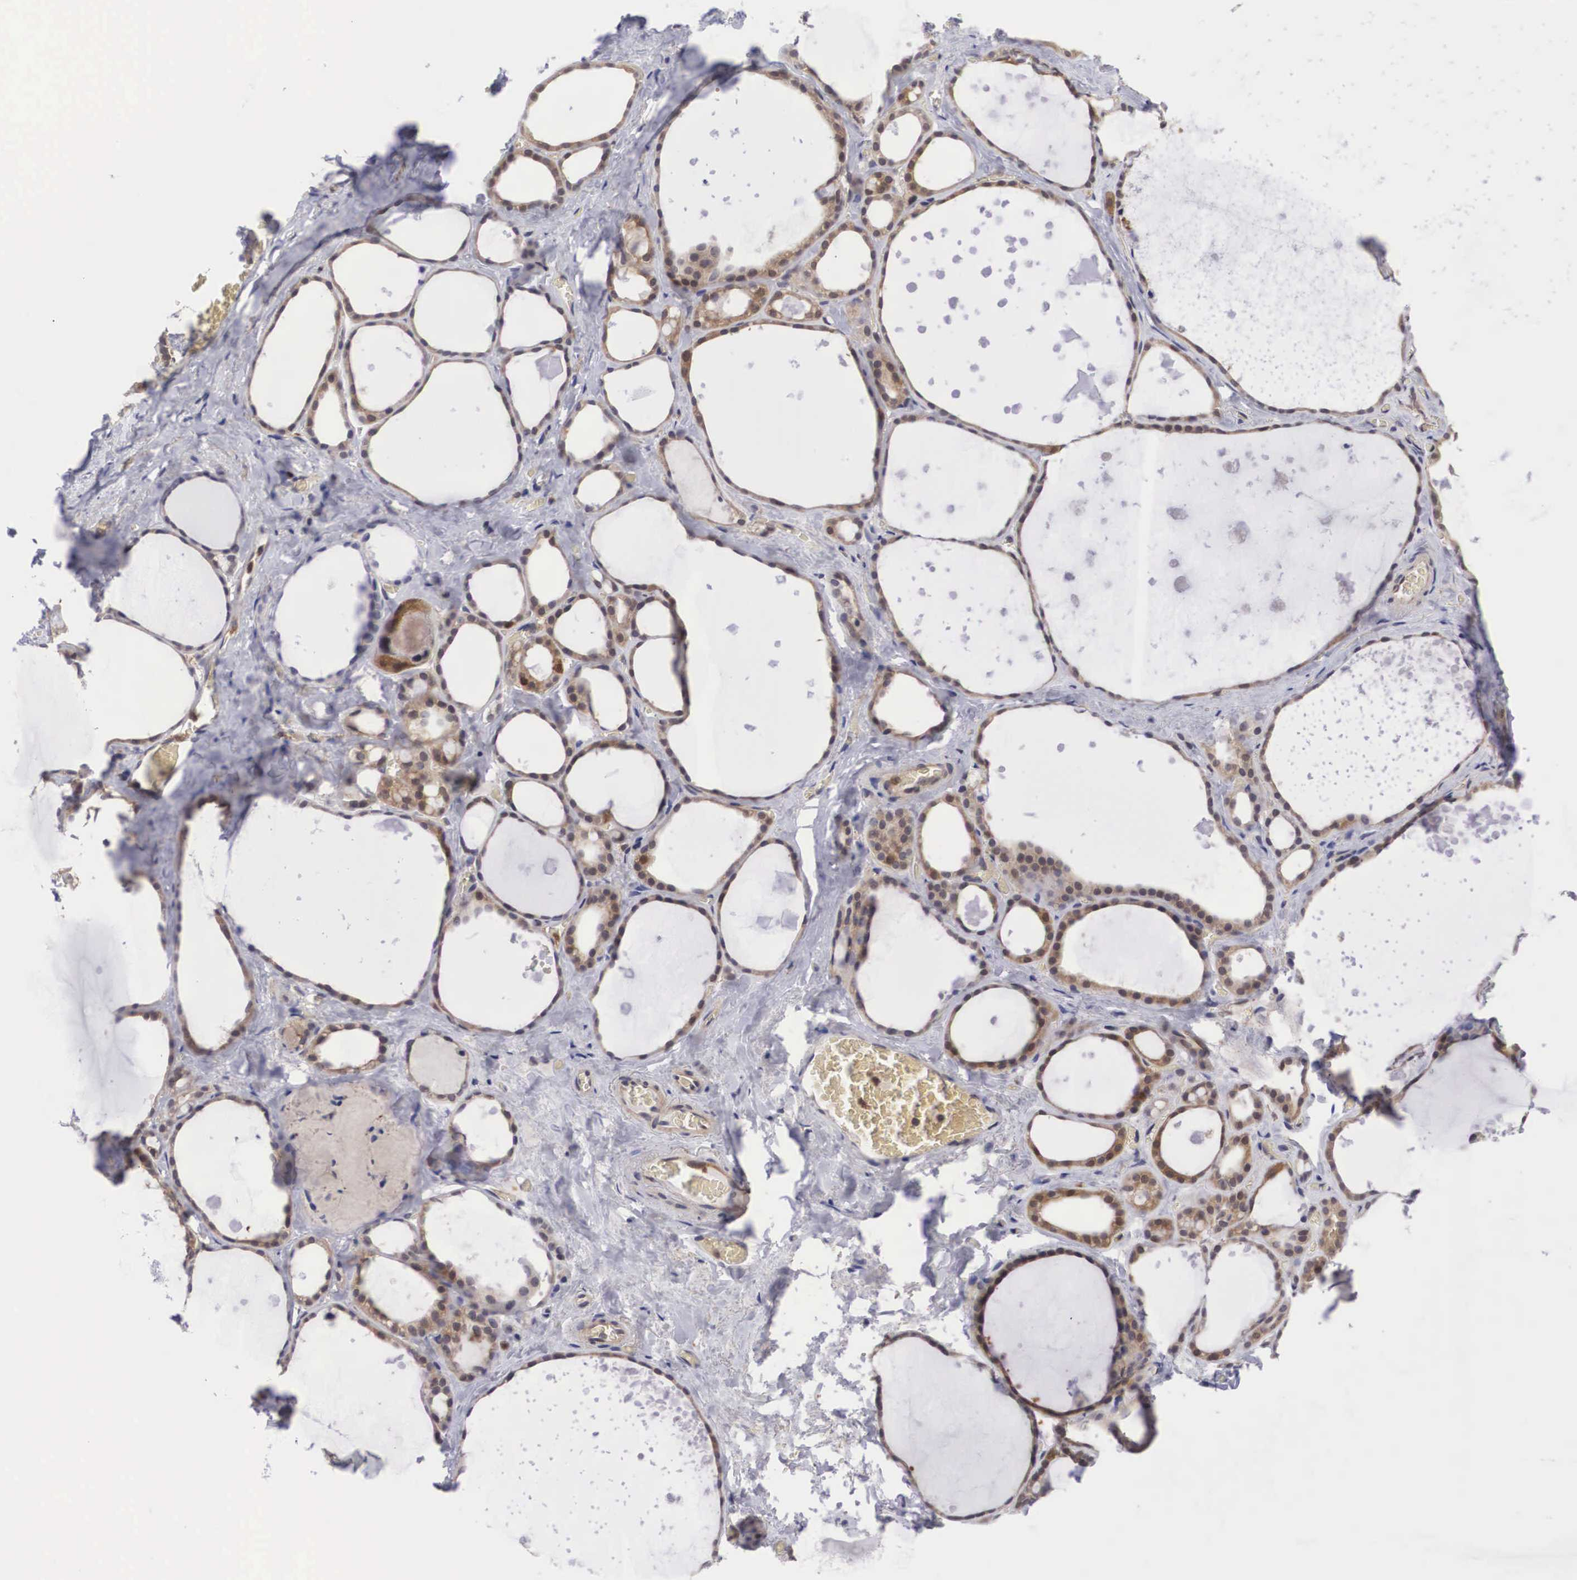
{"staining": {"intensity": "strong", "quantity": ">75%", "location": "cytoplasmic/membranous,nuclear"}, "tissue": "thyroid gland", "cell_type": "Glandular cells", "image_type": "normal", "snomed": [{"axis": "morphology", "description": "Normal tissue, NOS"}, {"axis": "topography", "description": "Thyroid gland"}], "caption": "This micrograph reveals benign thyroid gland stained with immunohistochemistry (IHC) to label a protein in brown. The cytoplasmic/membranous,nuclear of glandular cells show strong positivity for the protein. Nuclei are counter-stained blue.", "gene": "ADSL", "patient": {"sex": "male", "age": 76}}